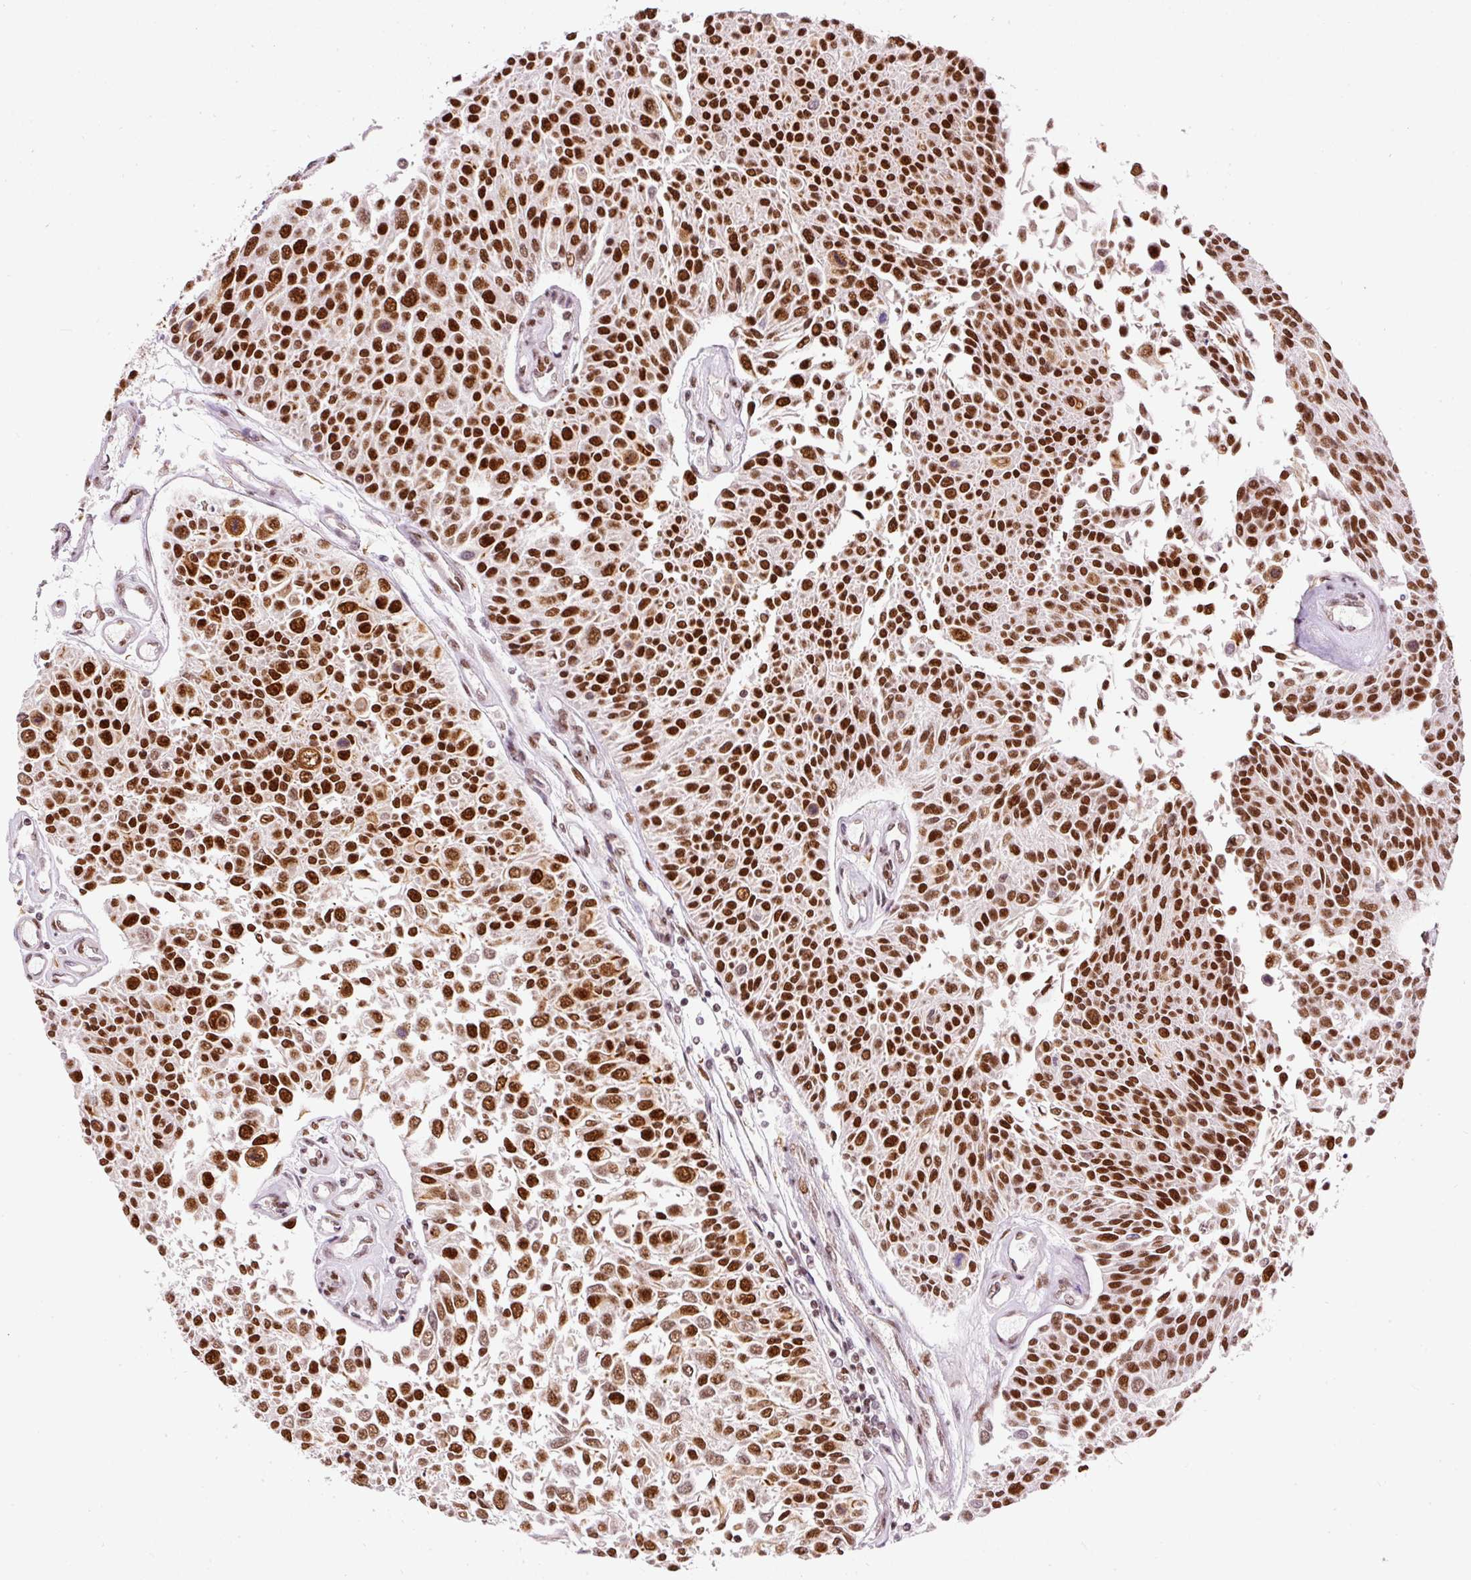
{"staining": {"intensity": "strong", "quantity": ">75%", "location": "nuclear"}, "tissue": "urothelial cancer", "cell_type": "Tumor cells", "image_type": "cancer", "snomed": [{"axis": "morphology", "description": "Urothelial carcinoma, NOS"}, {"axis": "topography", "description": "Urinary bladder"}], "caption": "A brown stain highlights strong nuclear expression of a protein in human transitional cell carcinoma tumor cells.", "gene": "HNRNPC", "patient": {"sex": "male", "age": 55}}